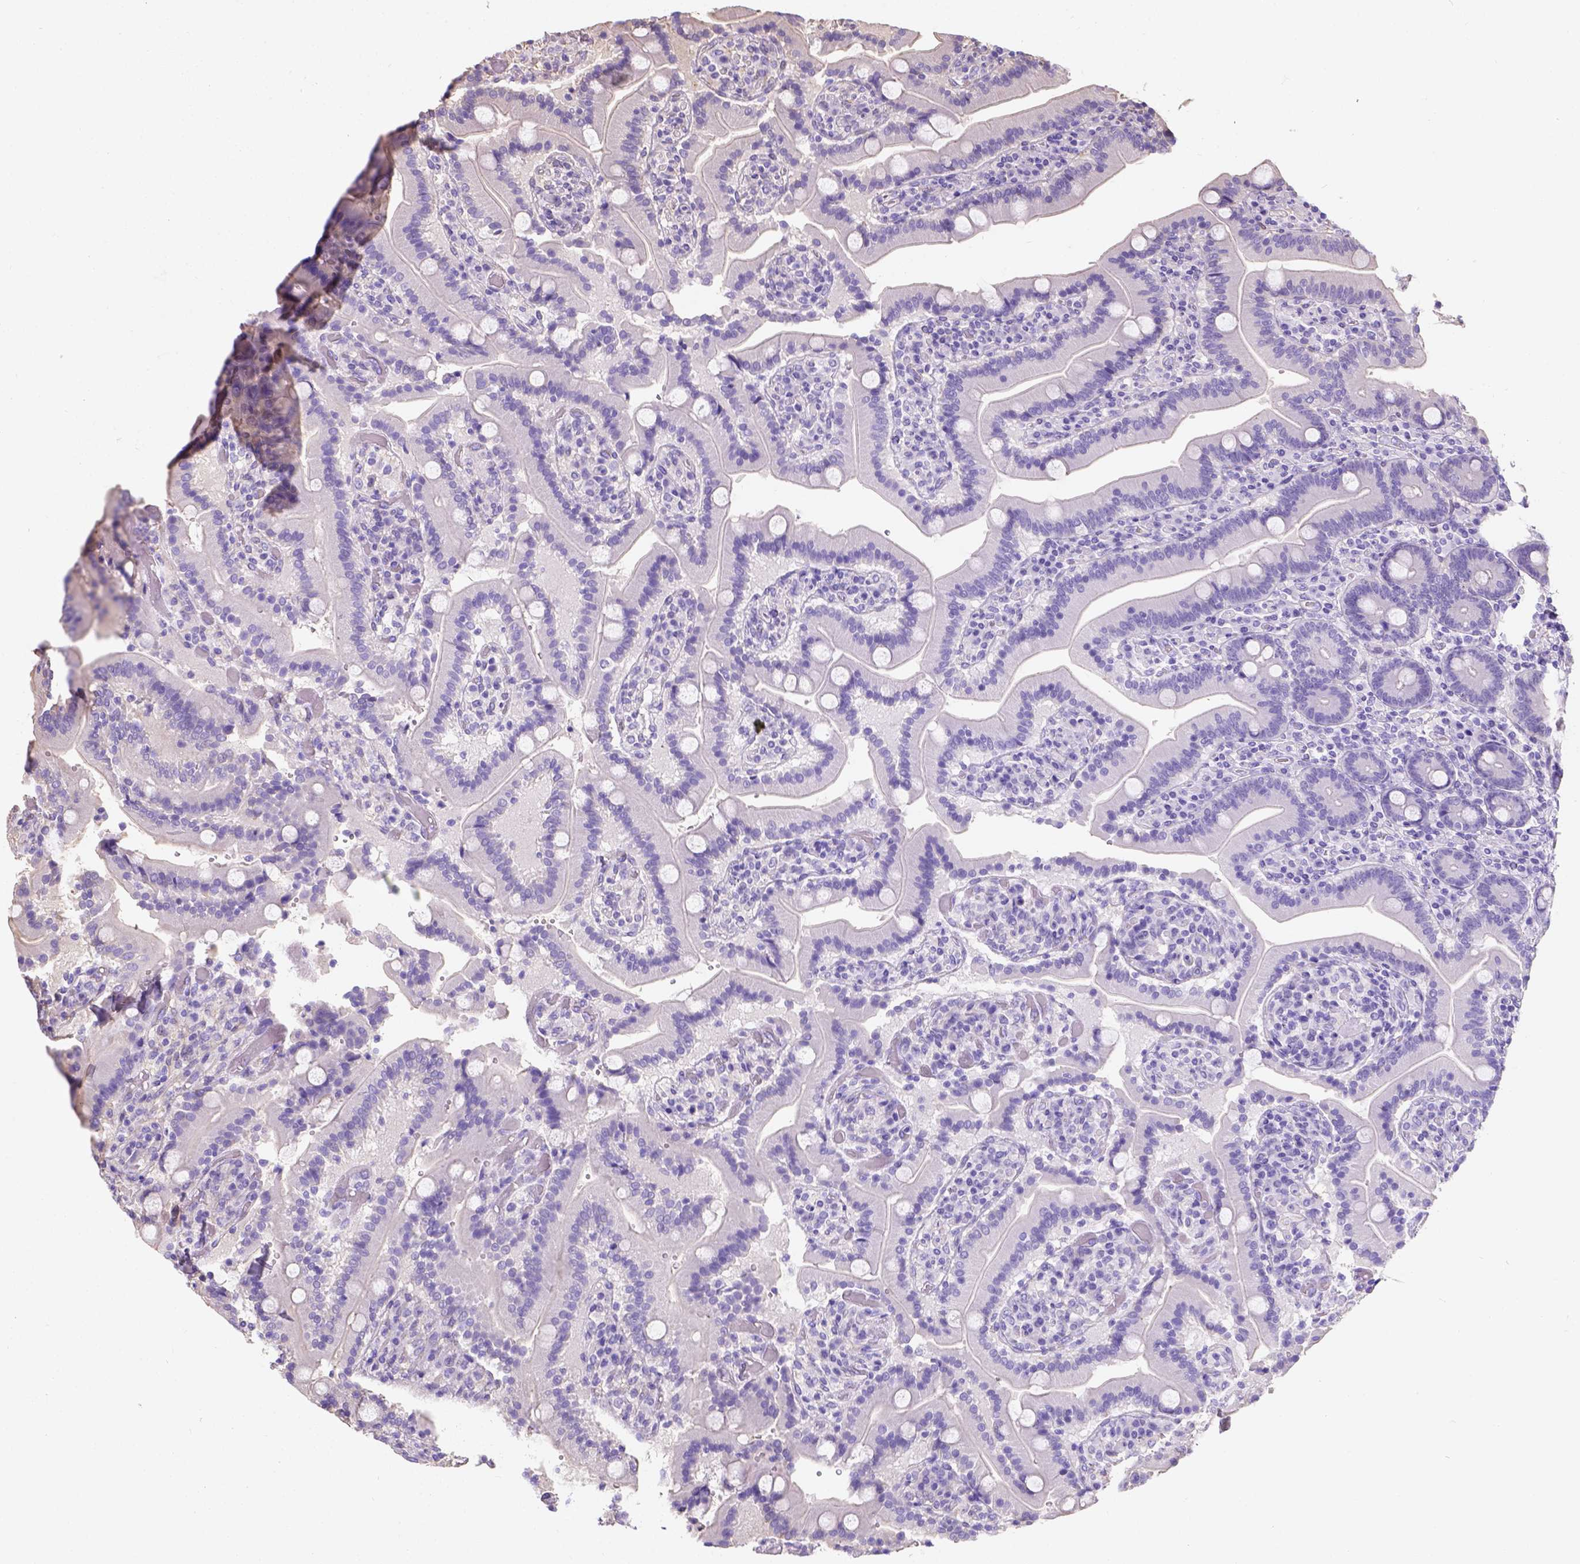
{"staining": {"intensity": "negative", "quantity": "none", "location": "none"}, "tissue": "duodenum", "cell_type": "Glandular cells", "image_type": "normal", "snomed": [{"axis": "morphology", "description": "Normal tissue, NOS"}, {"axis": "topography", "description": "Duodenum"}], "caption": "Immunohistochemistry histopathology image of normal human duodenum stained for a protein (brown), which displays no staining in glandular cells.", "gene": "PHF7", "patient": {"sex": "female", "age": 62}}